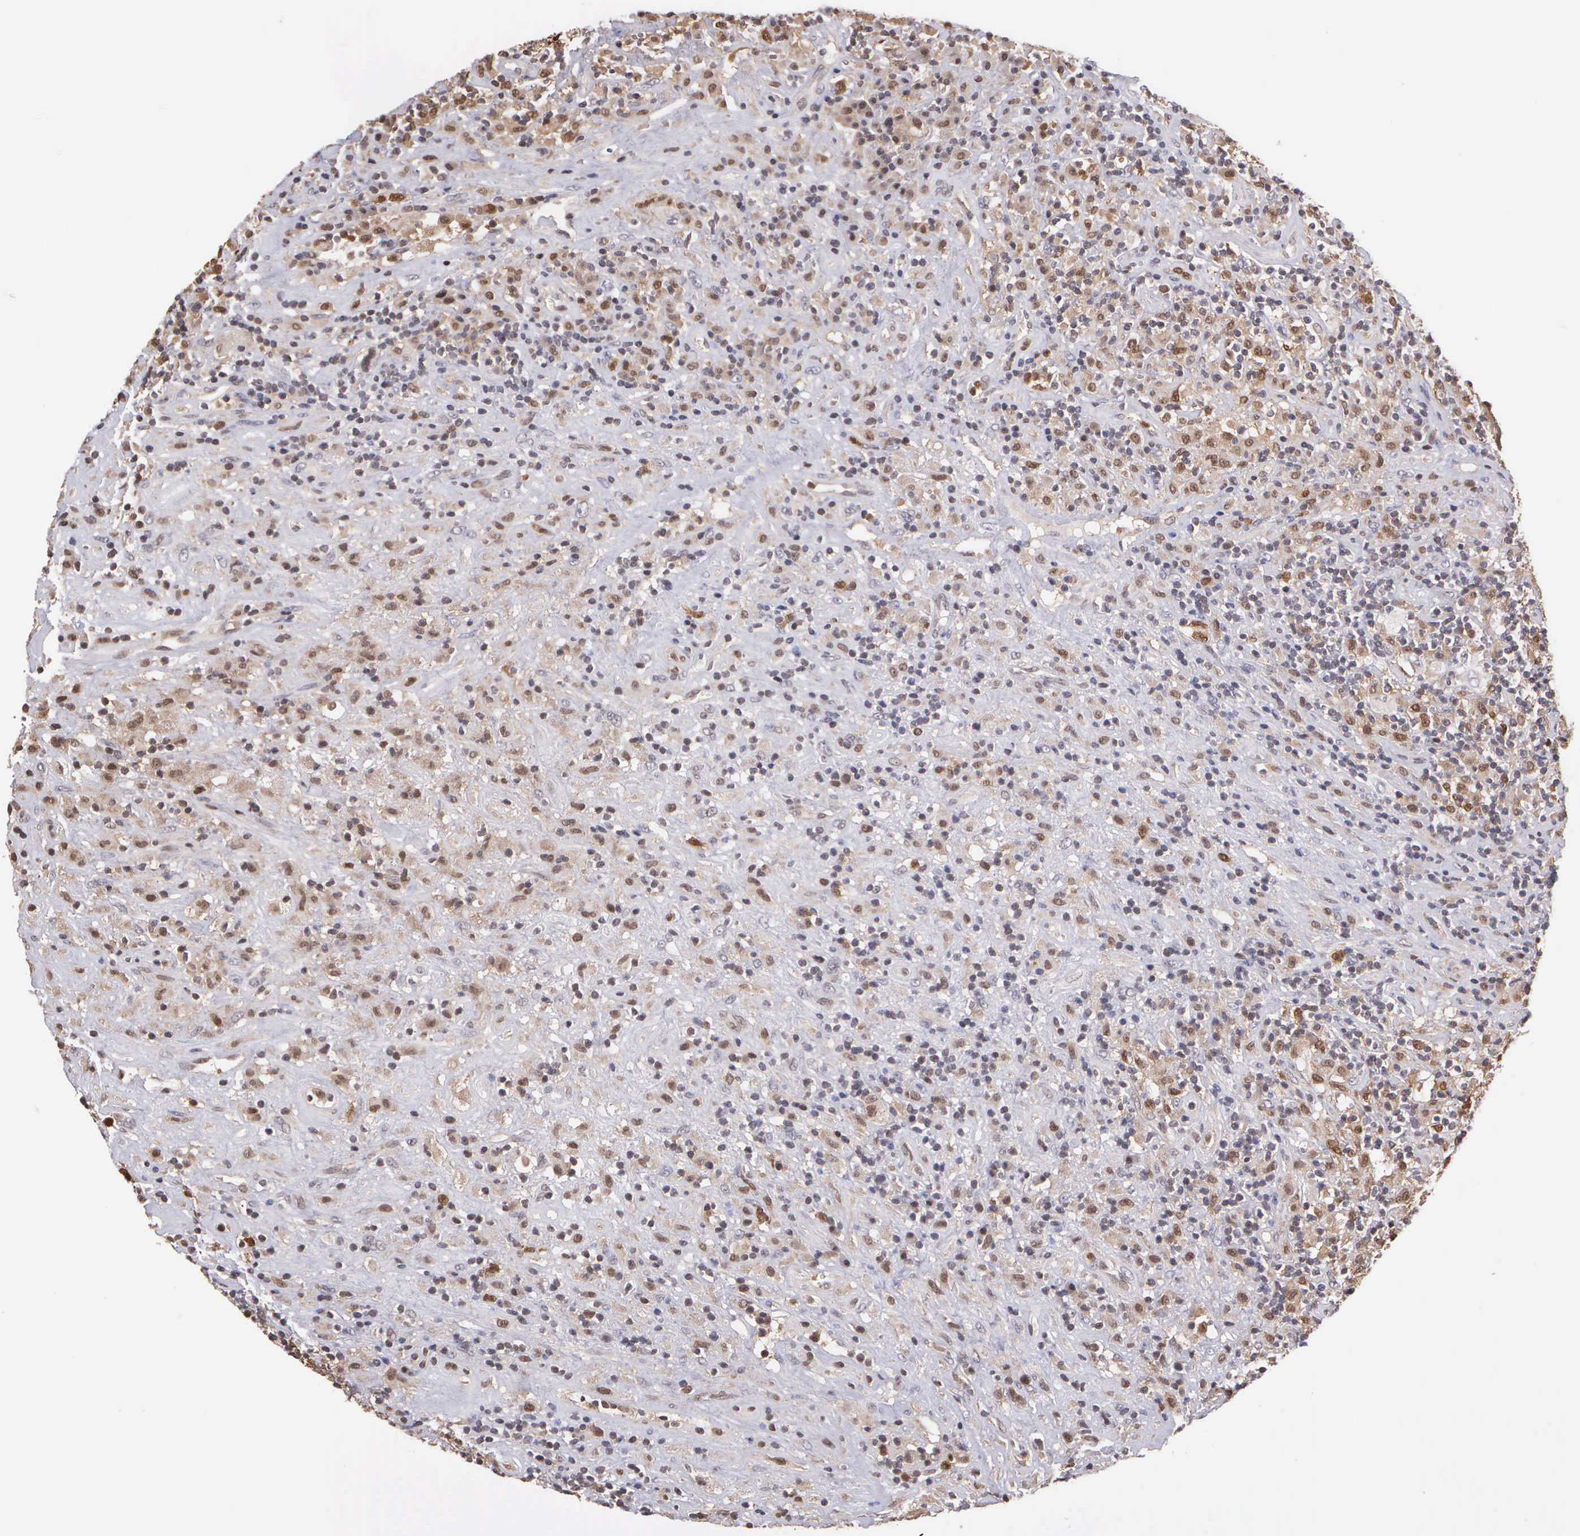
{"staining": {"intensity": "moderate", "quantity": "25%-75%", "location": "cytoplasmic/membranous,nuclear"}, "tissue": "lymphoma", "cell_type": "Tumor cells", "image_type": "cancer", "snomed": [{"axis": "morphology", "description": "Hodgkin's disease, NOS"}, {"axis": "topography", "description": "Lymph node"}], "caption": "Immunohistochemistry (IHC) (DAB (3,3'-diaminobenzidine)) staining of lymphoma displays moderate cytoplasmic/membranous and nuclear protein staining in approximately 25%-75% of tumor cells. (brown staining indicates protein expression, while blue staining denotes nuclei).", "gene": "BID", "patient": {"sex": "male", "age": 46}}